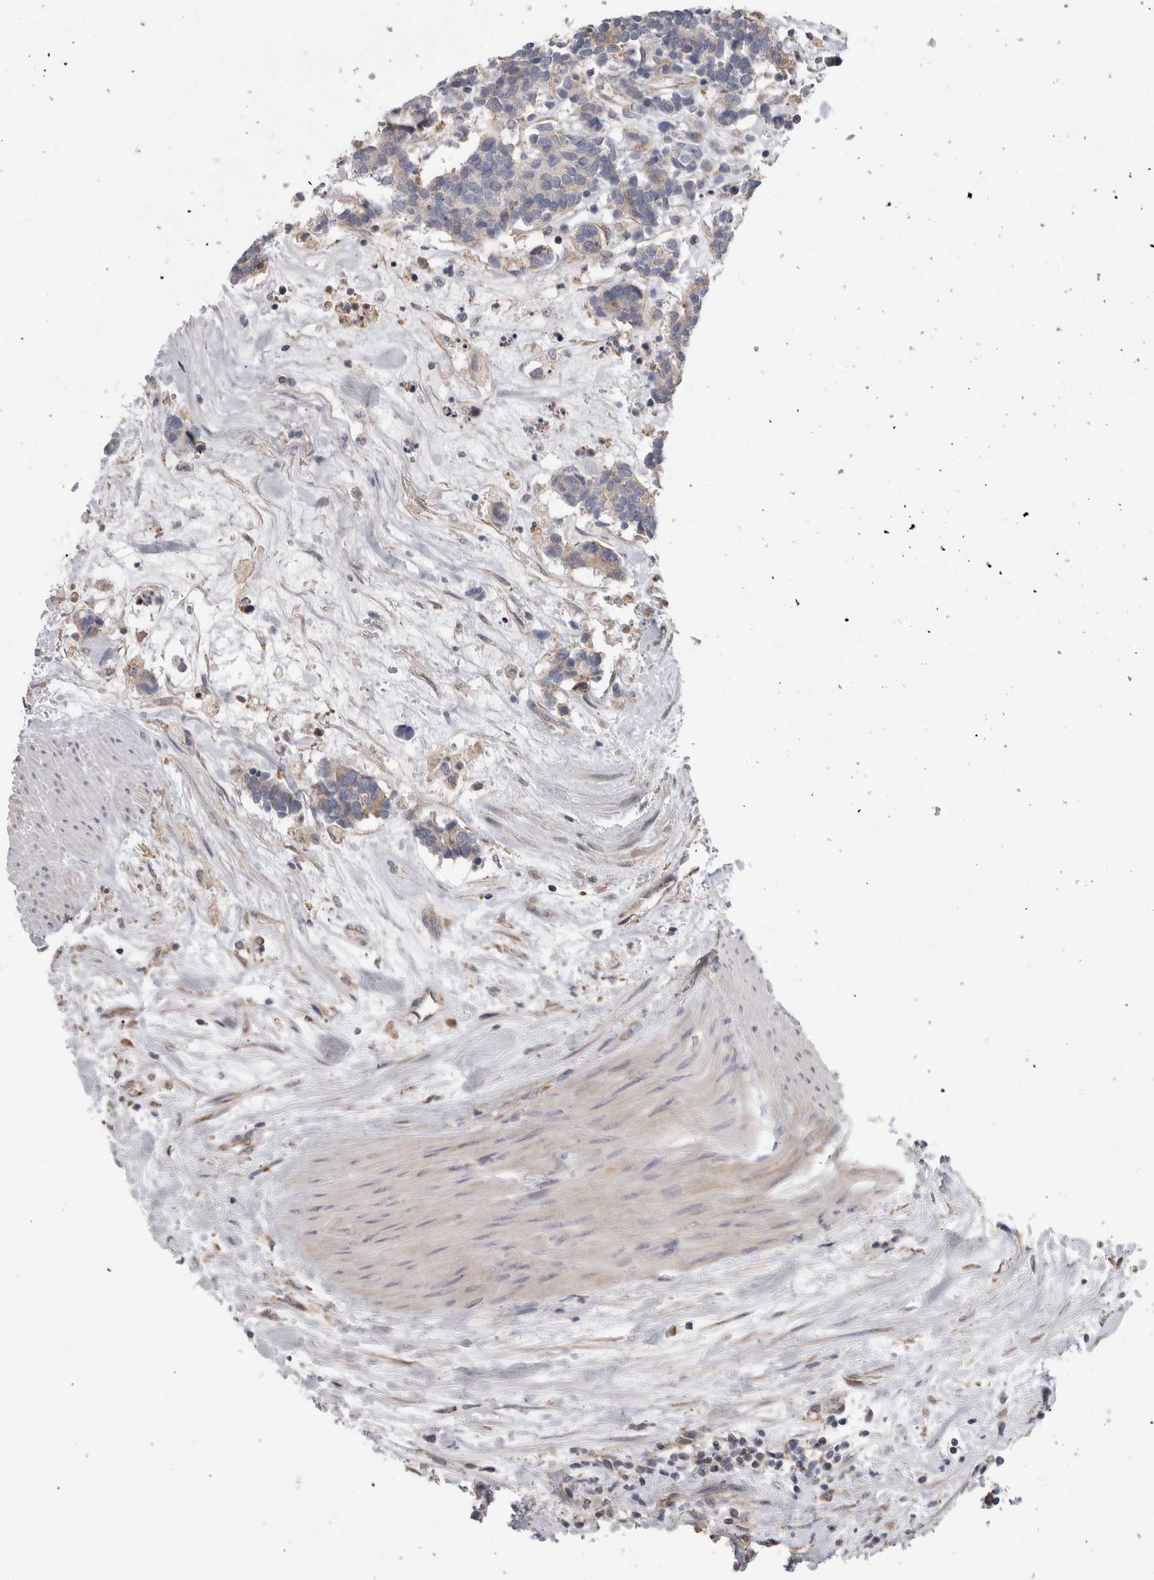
{"staining": {"intensity": "negative", "quantity": "none", "location": "none"}, "tissue": "carcinoid", "cell_type": "Tumor cells", "image_type": "cancer", "snomed": [{"axis": "morphology", "description": "Carcinoma, NOS"}, {"axis": "morphology", "description": "Carcinoid, malignant, NOS"}, {"axis": "topography", "description": "Urinary bladder"}], "caption": "A photomicrograph of carcinoid stained for a protein demonstrates no brown staining in tumor cells.", "gene": "SMAP2", "patient": {"sex": "male", "age": 57}}